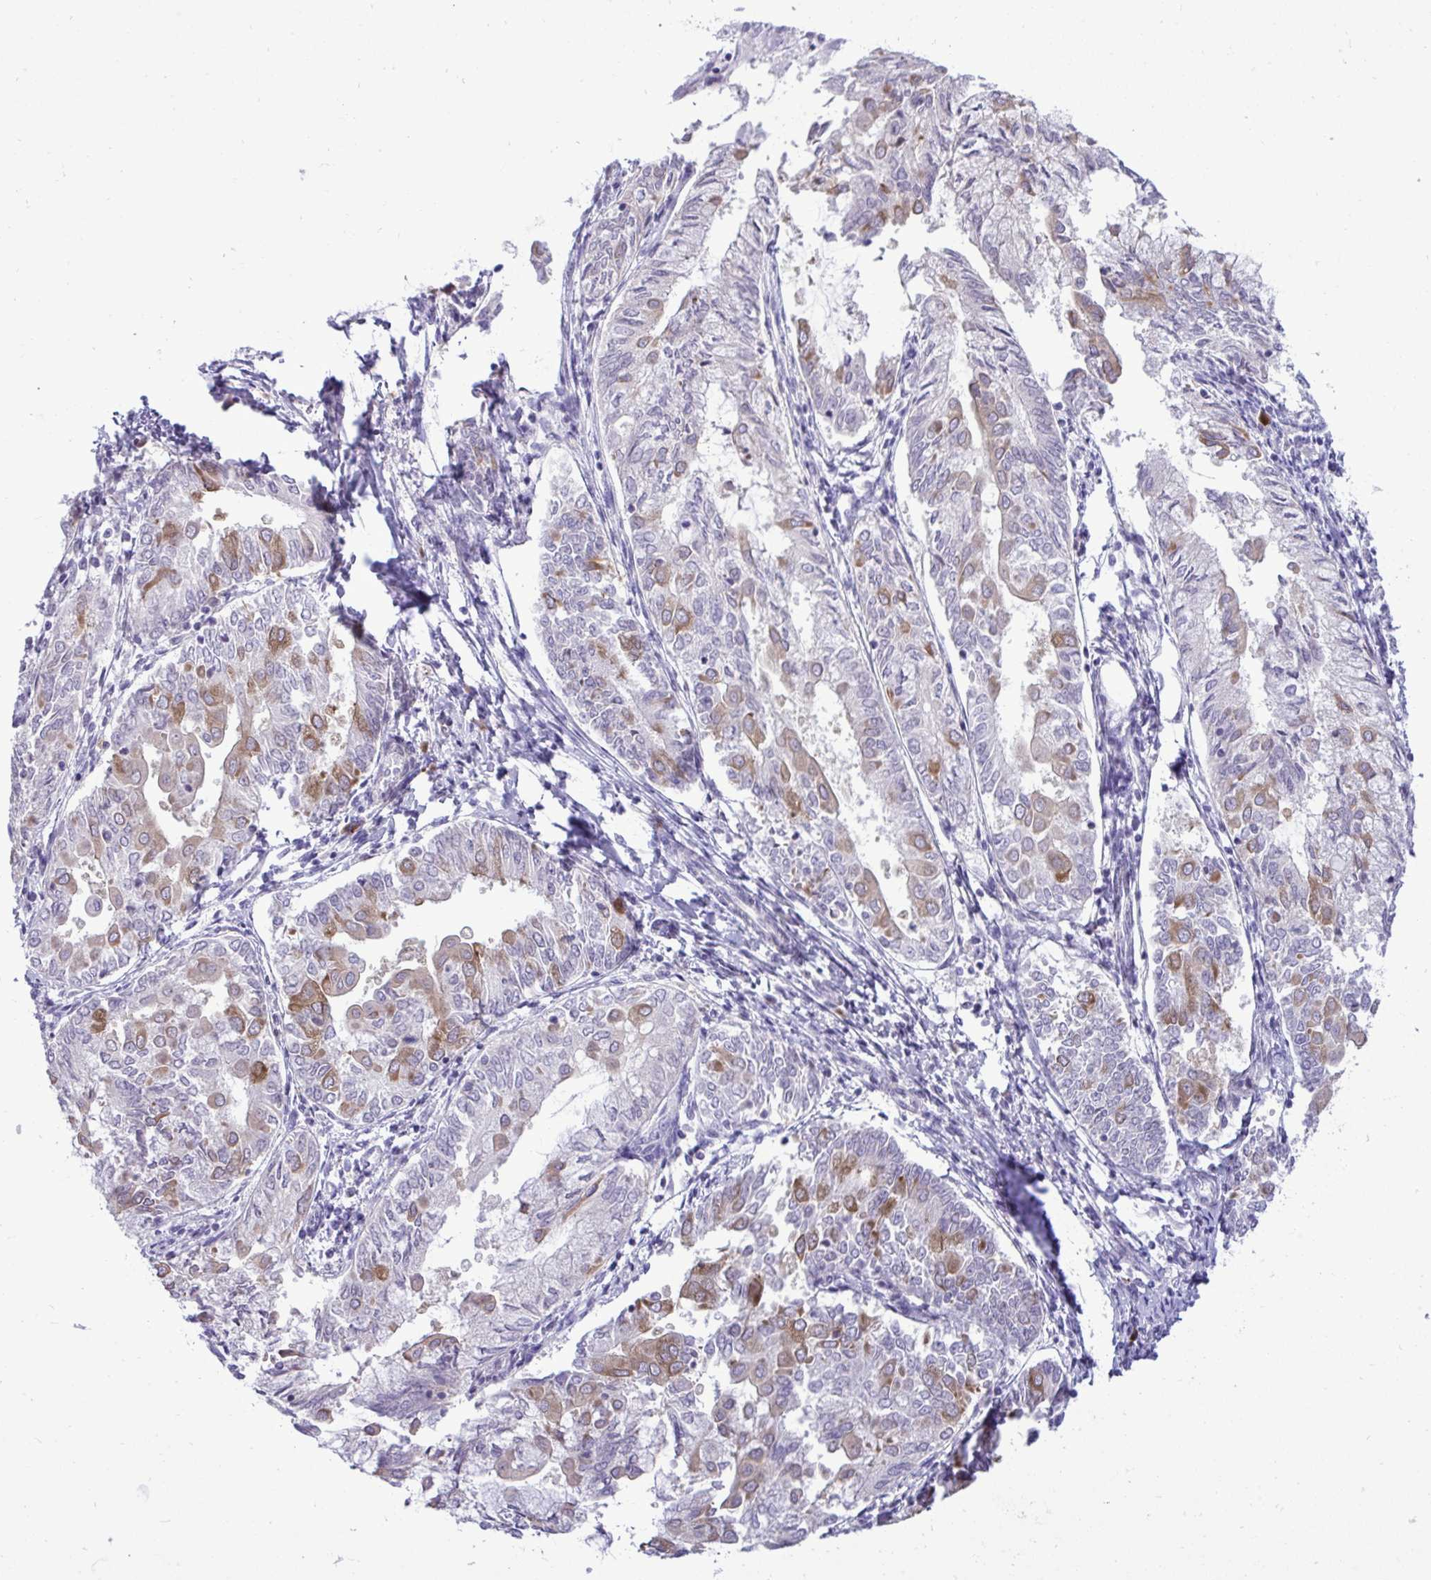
{"staining": {"intensity": "moderate", "quantity": "<25%", "location": "cytoplasmic/membranous"}, "tissue": "endometrial cancer", "cell_type": "Tumor cells", "image_type": "cancer", "snomed": [{"axis": "morphology", "description": "Adenocarcinoma, NOS"}, {"axis": "topography", "description": "Endometrium"}], "caption": "The histopathology image displays immunohistochemical staining of endometrial adenocarcinoma. There is moderate cytoplasmic/membranous staining is identified in about <25% of tumor cells.", "gene": "SPAG1", "patient": {"sex": "female", "age": 68}}